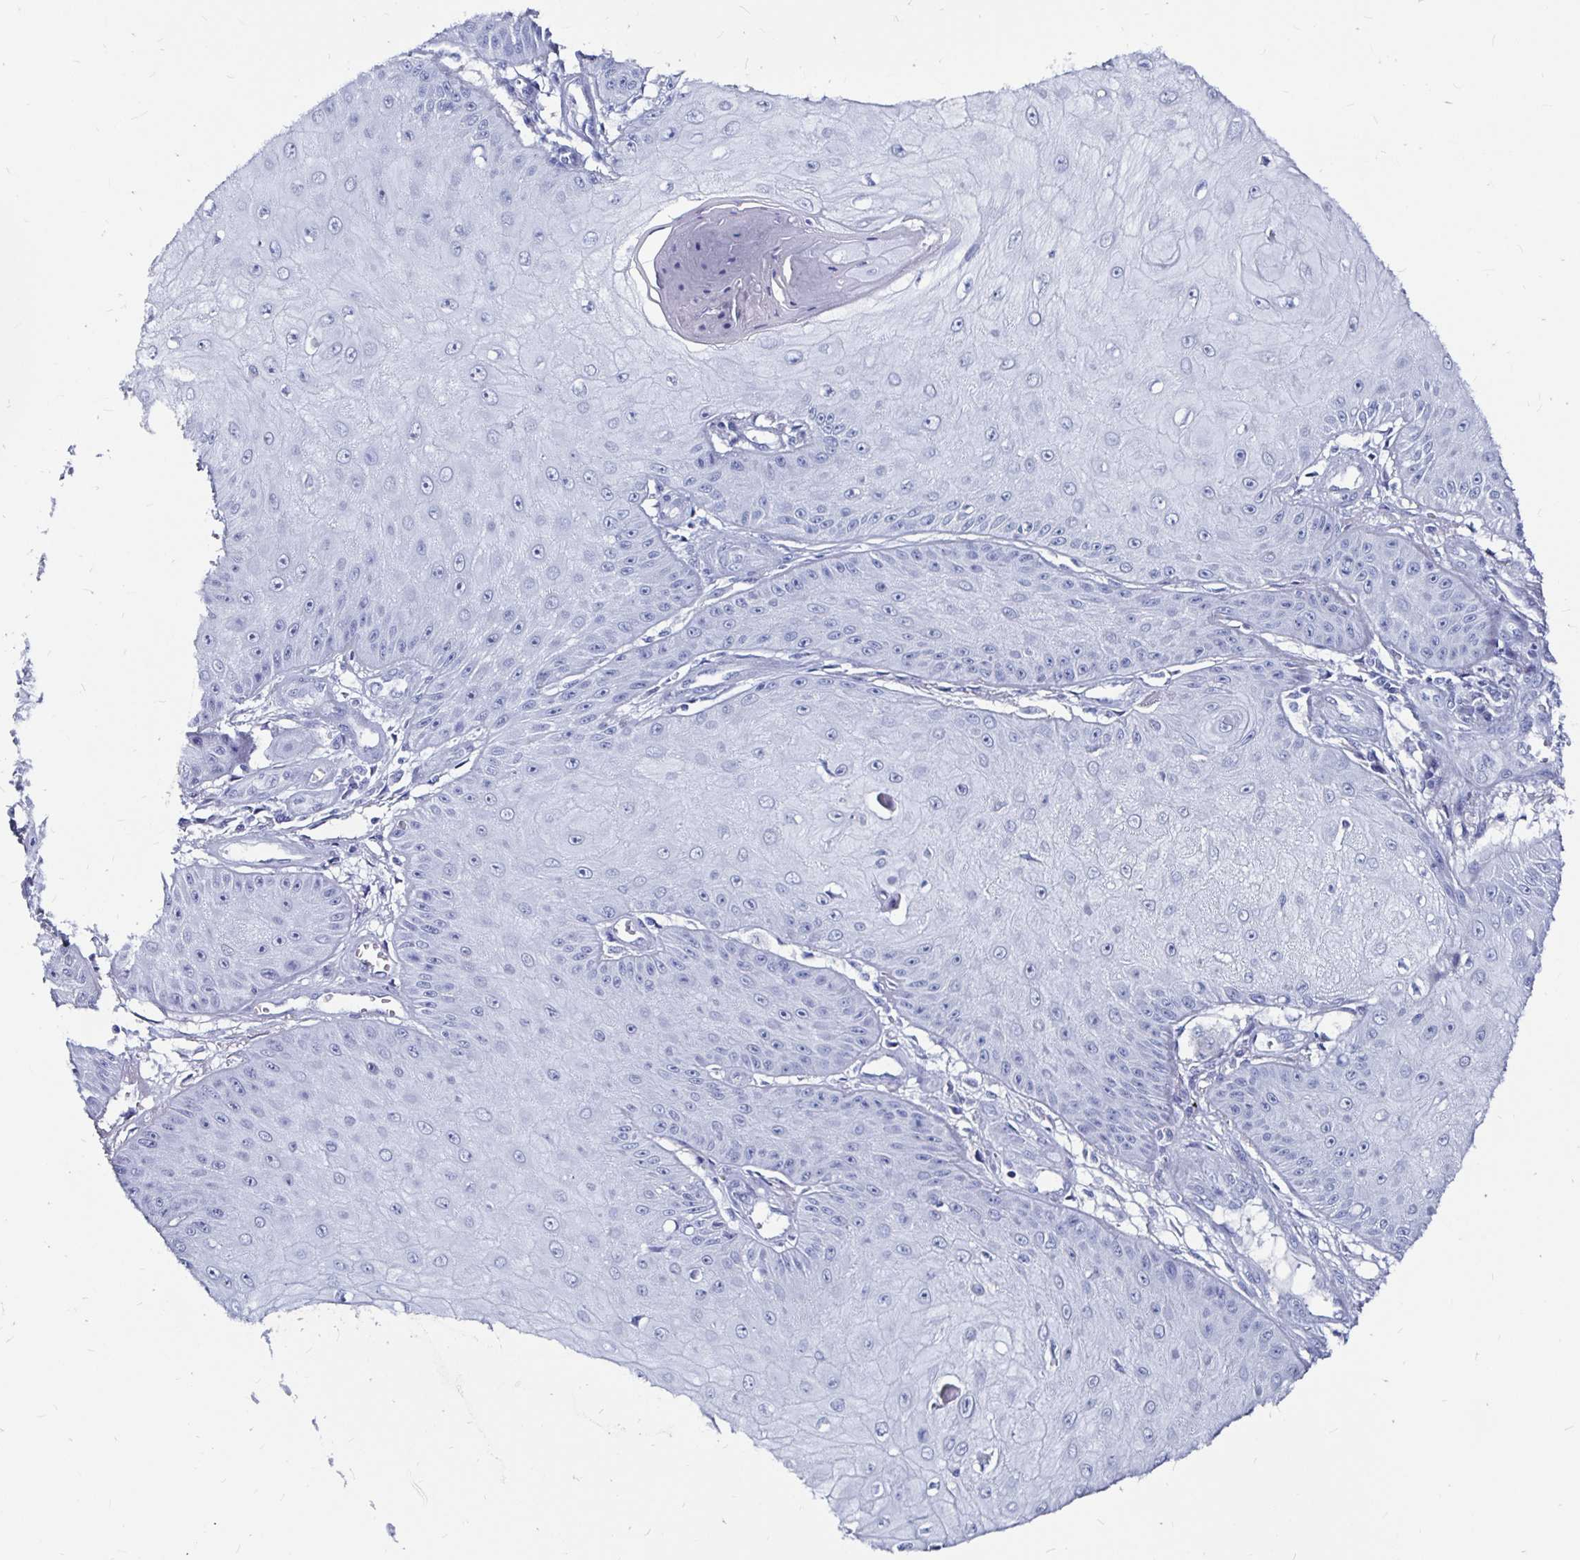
{"staining": {"intensity": "negative", "quantity": "none", "location": "none"}, "tissue": "skin cancer", "cell_type": "Tumor cells", "image_type": "cancer", "snomed": [{"axis": "morphology", "description": "Squamous cell carcinoma, NOS"}, {"axis": "topography", "description": "Skin"}], "caption": "Immunohistochemical staining of skin cancer (squamous cell carcinoma) demonstrates no significant staining in tumor cells.", "gene": "LUZP4", "patient": {"sex": "male", "age": 70}}